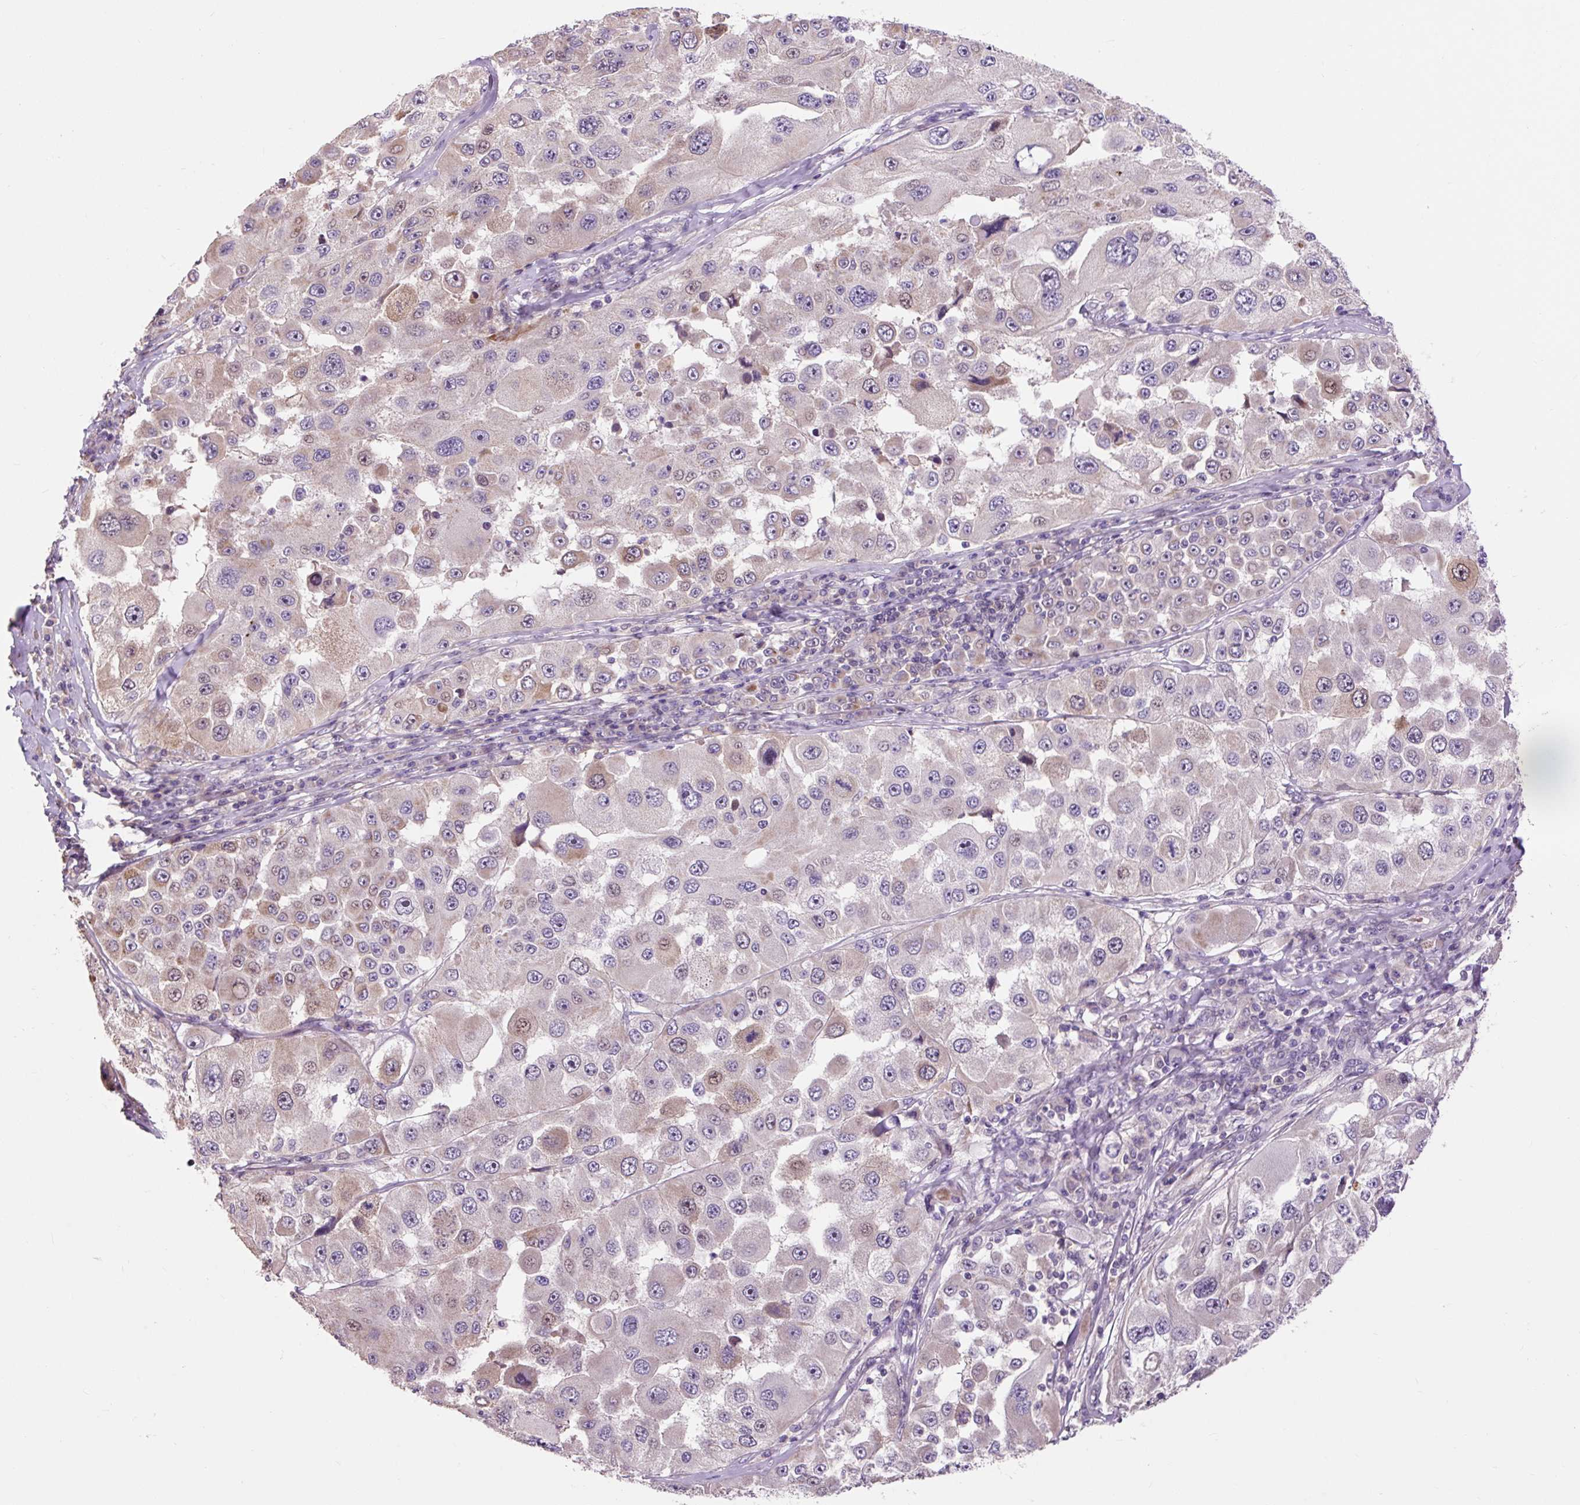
{"staining": {"intensity": "moderate", "quantity": "<25%", "location": "cytoplasmic/membranous"}, "tissue": "melanoma", "cell_type": "Tumor cells", "image_type": "cancer", "snomed": [{"axis": "morphology", "description": "Malignant melanoma, Metastatic site"}, {"axis": "topography", "description": "Lymph node"}], "caption": "The histopathology image demonstrates immunohistochemical staining of melanoma. There is moderate cytoplasmic/membranous positivity is appreciated in approximately <25% of tumor cells. (DAB IHC with brightfield microscopy, high magnification).", "gene": "PRIMPOL", "patient": {"sex": "male", "age": 62}}